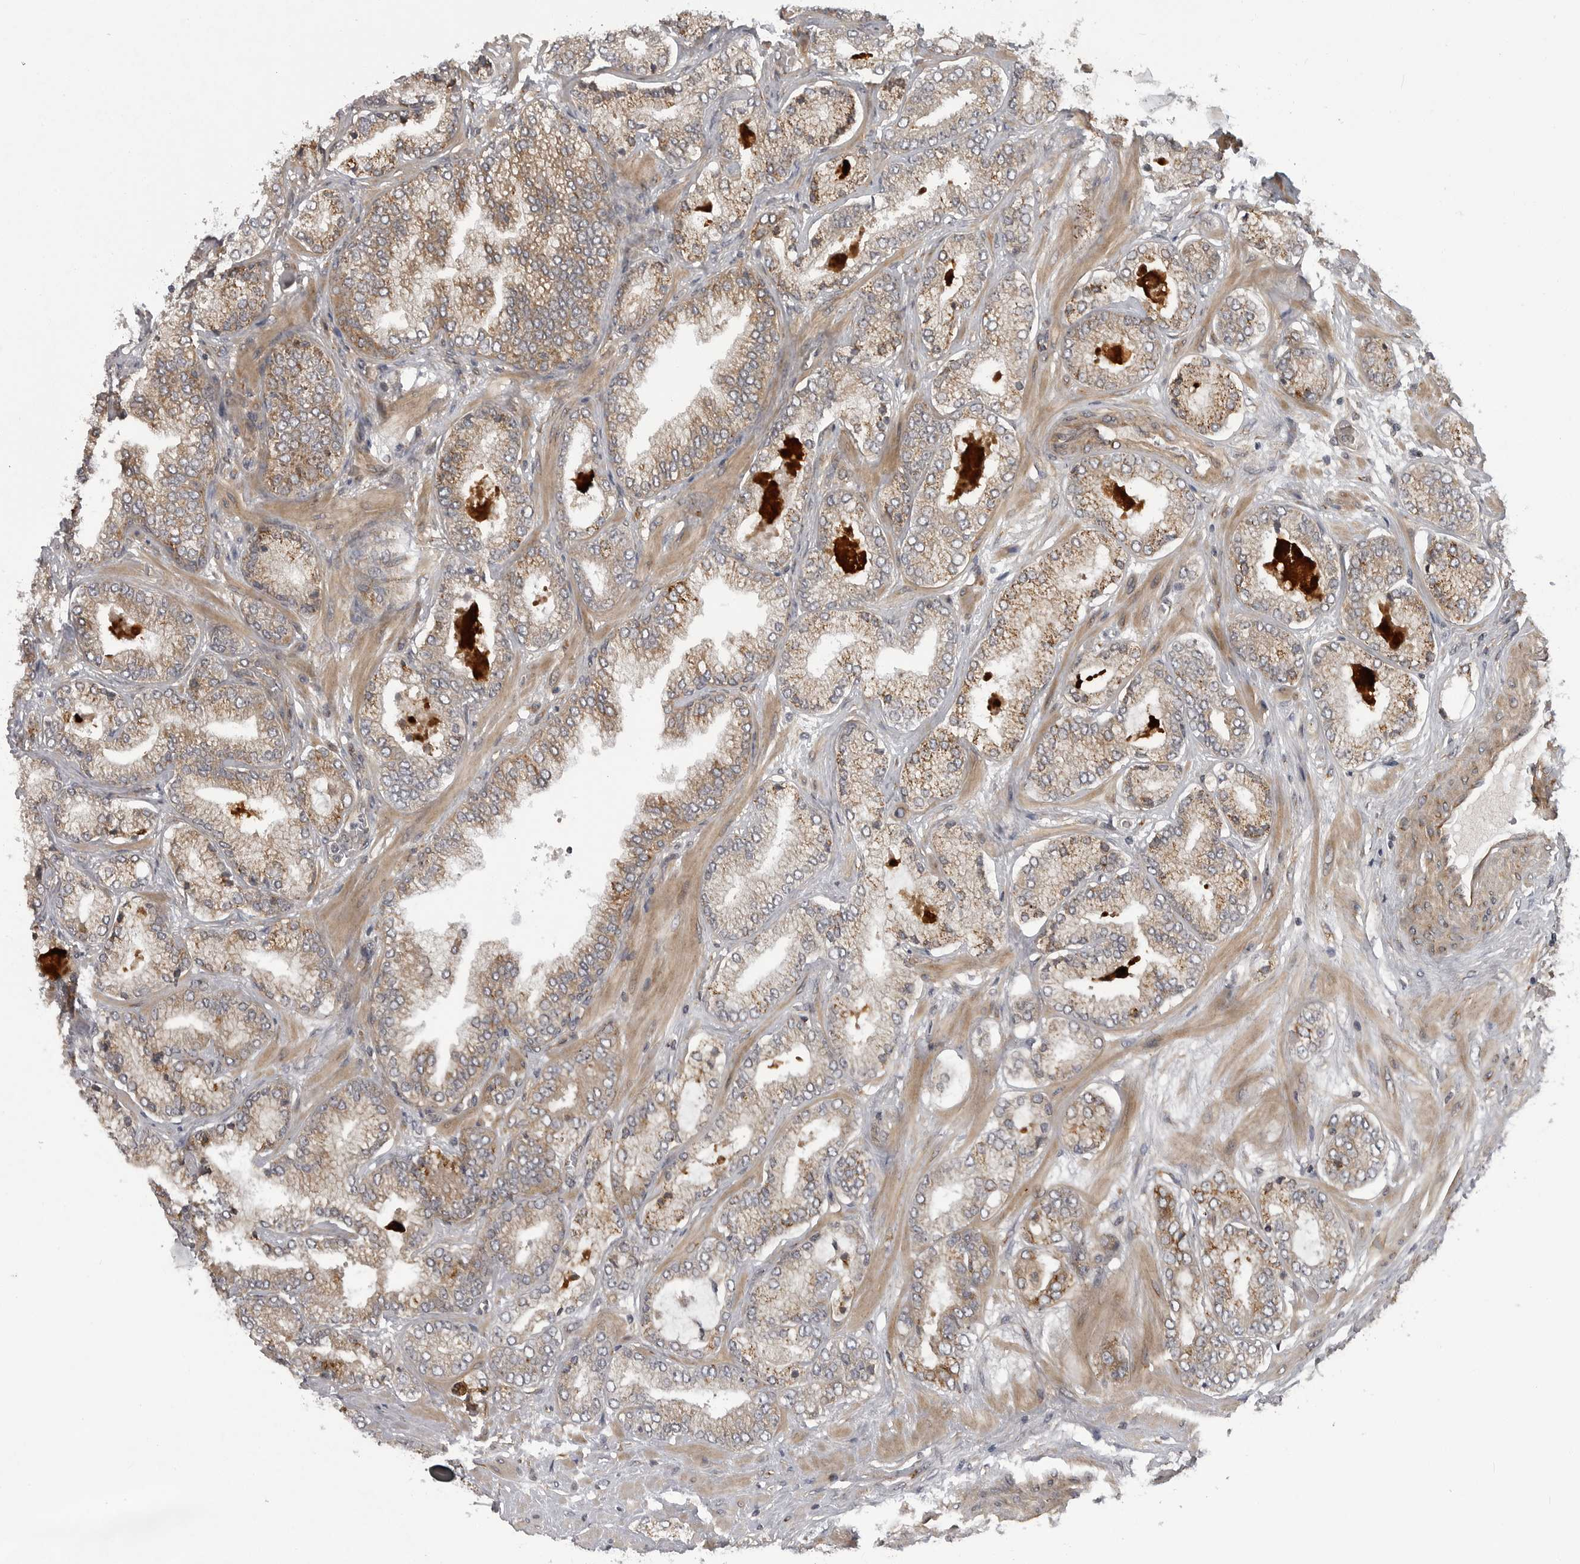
{"staining": {"intensity": "moderate", "quantity": ">75%", "location": "cytoplasmic/membranous"}, "tissue": "prostate cancer", "cell_type": "Tumor cells", "image_type": "cancer", "snomed": [{"axis": "morphology", "description": "Adenocarcinoma, High grade"}, {"axis": "topography", "description": "Prostate"}], "caption": "IHC staining of prostate cancer (high-grade adenocarcinoma), which displays medium levels of moderate cytoplasmic/membranous staining in approximately >75% of tumor cells indicating moderate cytoplasmic/membranous protein staining. The staining was performed using DAB (brown) for protein detection and nuclei were counterstained in hematoxylin (blue).", "gene": "LRRC45", "patient": {"sex": "male", "age": 58}}